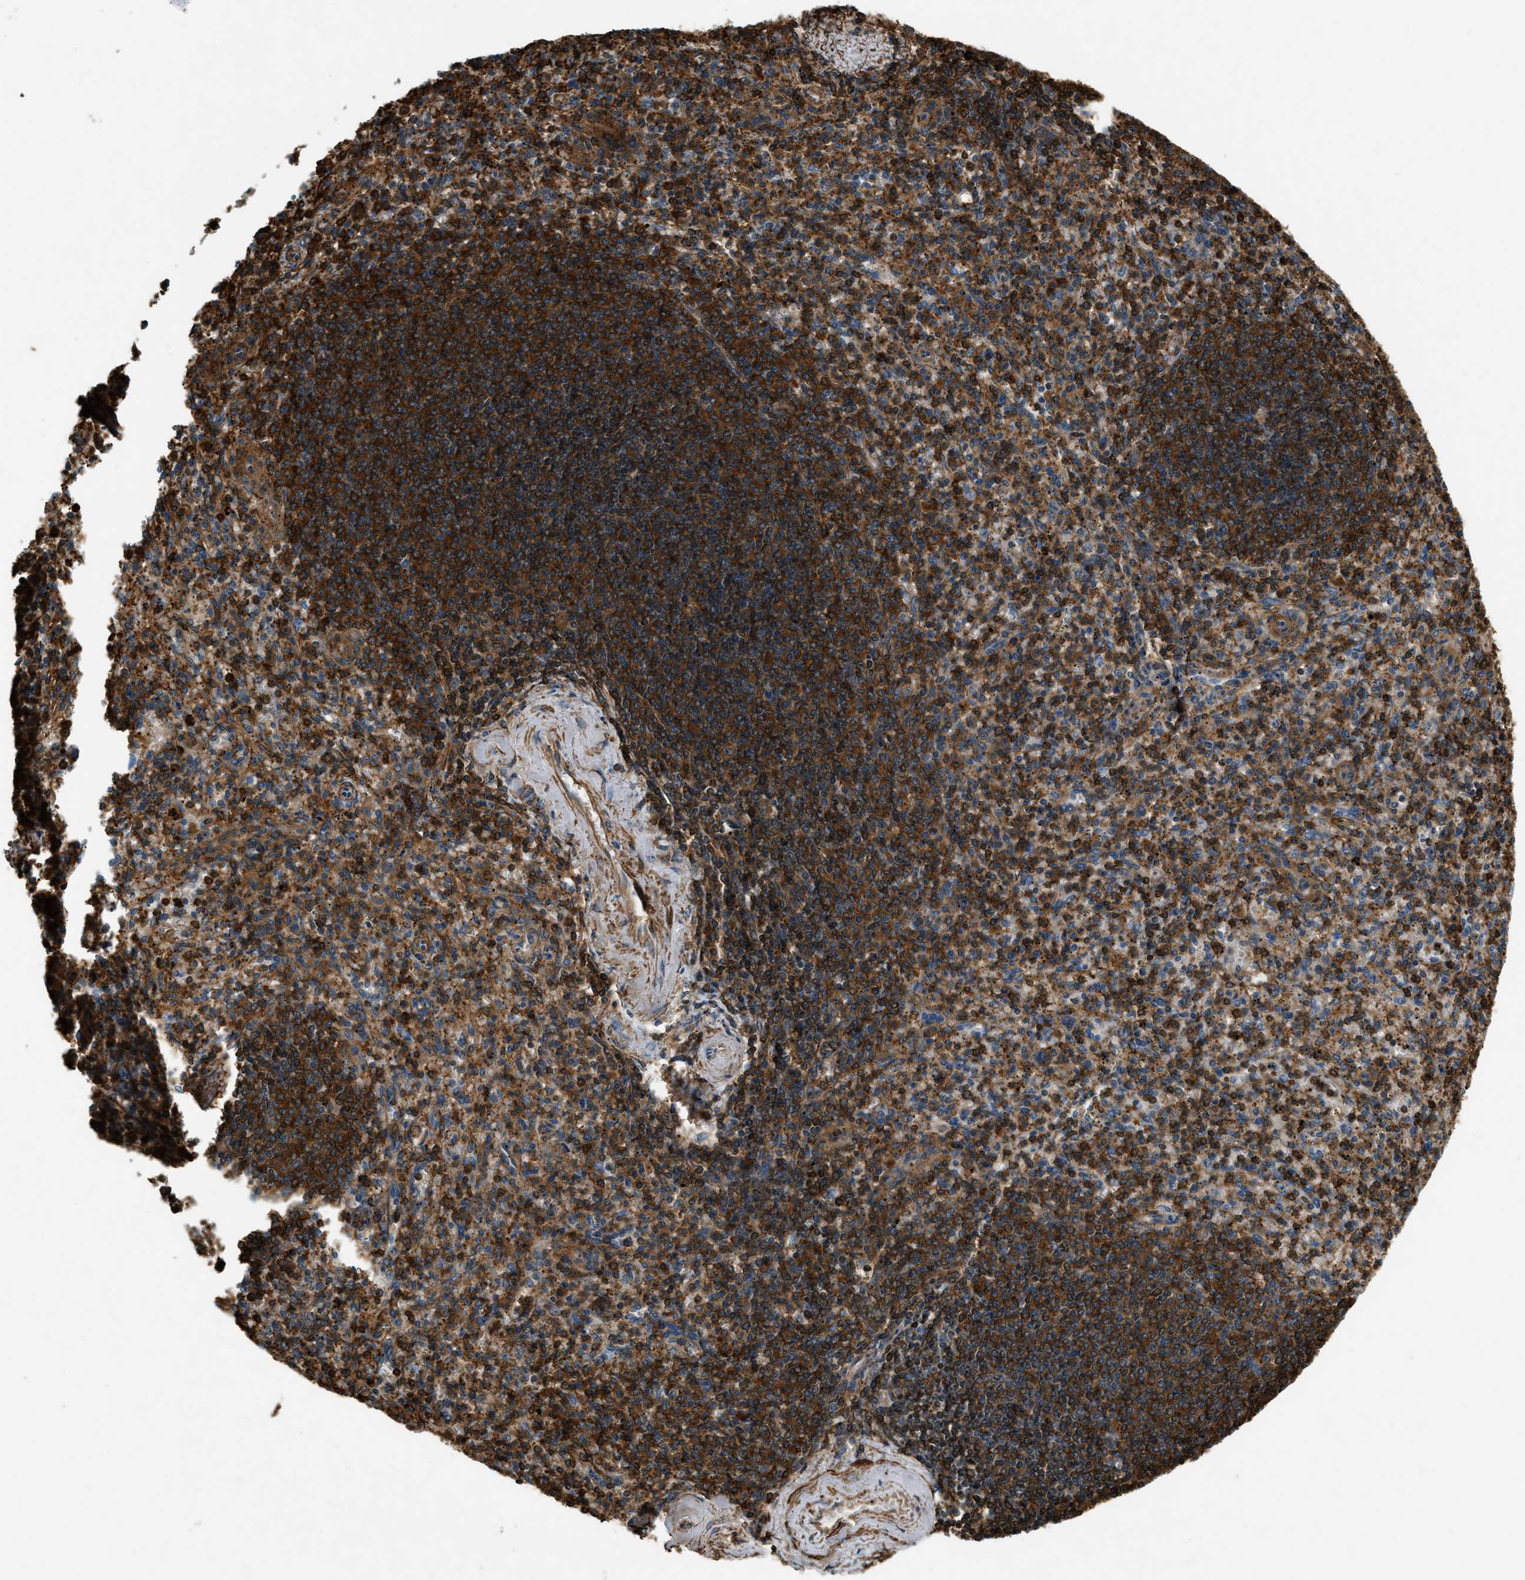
{"staining": {"intensity": "moderate", "quantity": ">75%", "location": "cytoplasmic/membranous"}, "tissue": "spleen", "cell_type": "Cells in red pulp", "image_type": "normal", "snomed": [{"axis": "morphology", "description": "Normal tissue, NOS"}, {"axis": "topography", "description": "Spleen"}], "caption": "Immunohistochemical staining of normal spleen exhibits >75% levels of moderate cytoplasmic/membranous protein positivity in about >75% of cells in red pulp. The staining is performed using DAB (3,3'-diaminobenzidine) brown chromogen to label protein expression. The nuclei are counter-stained blue using hematoxylin.", "gene": "YARS1", "patient": {"sex": "male", "age": 72}}